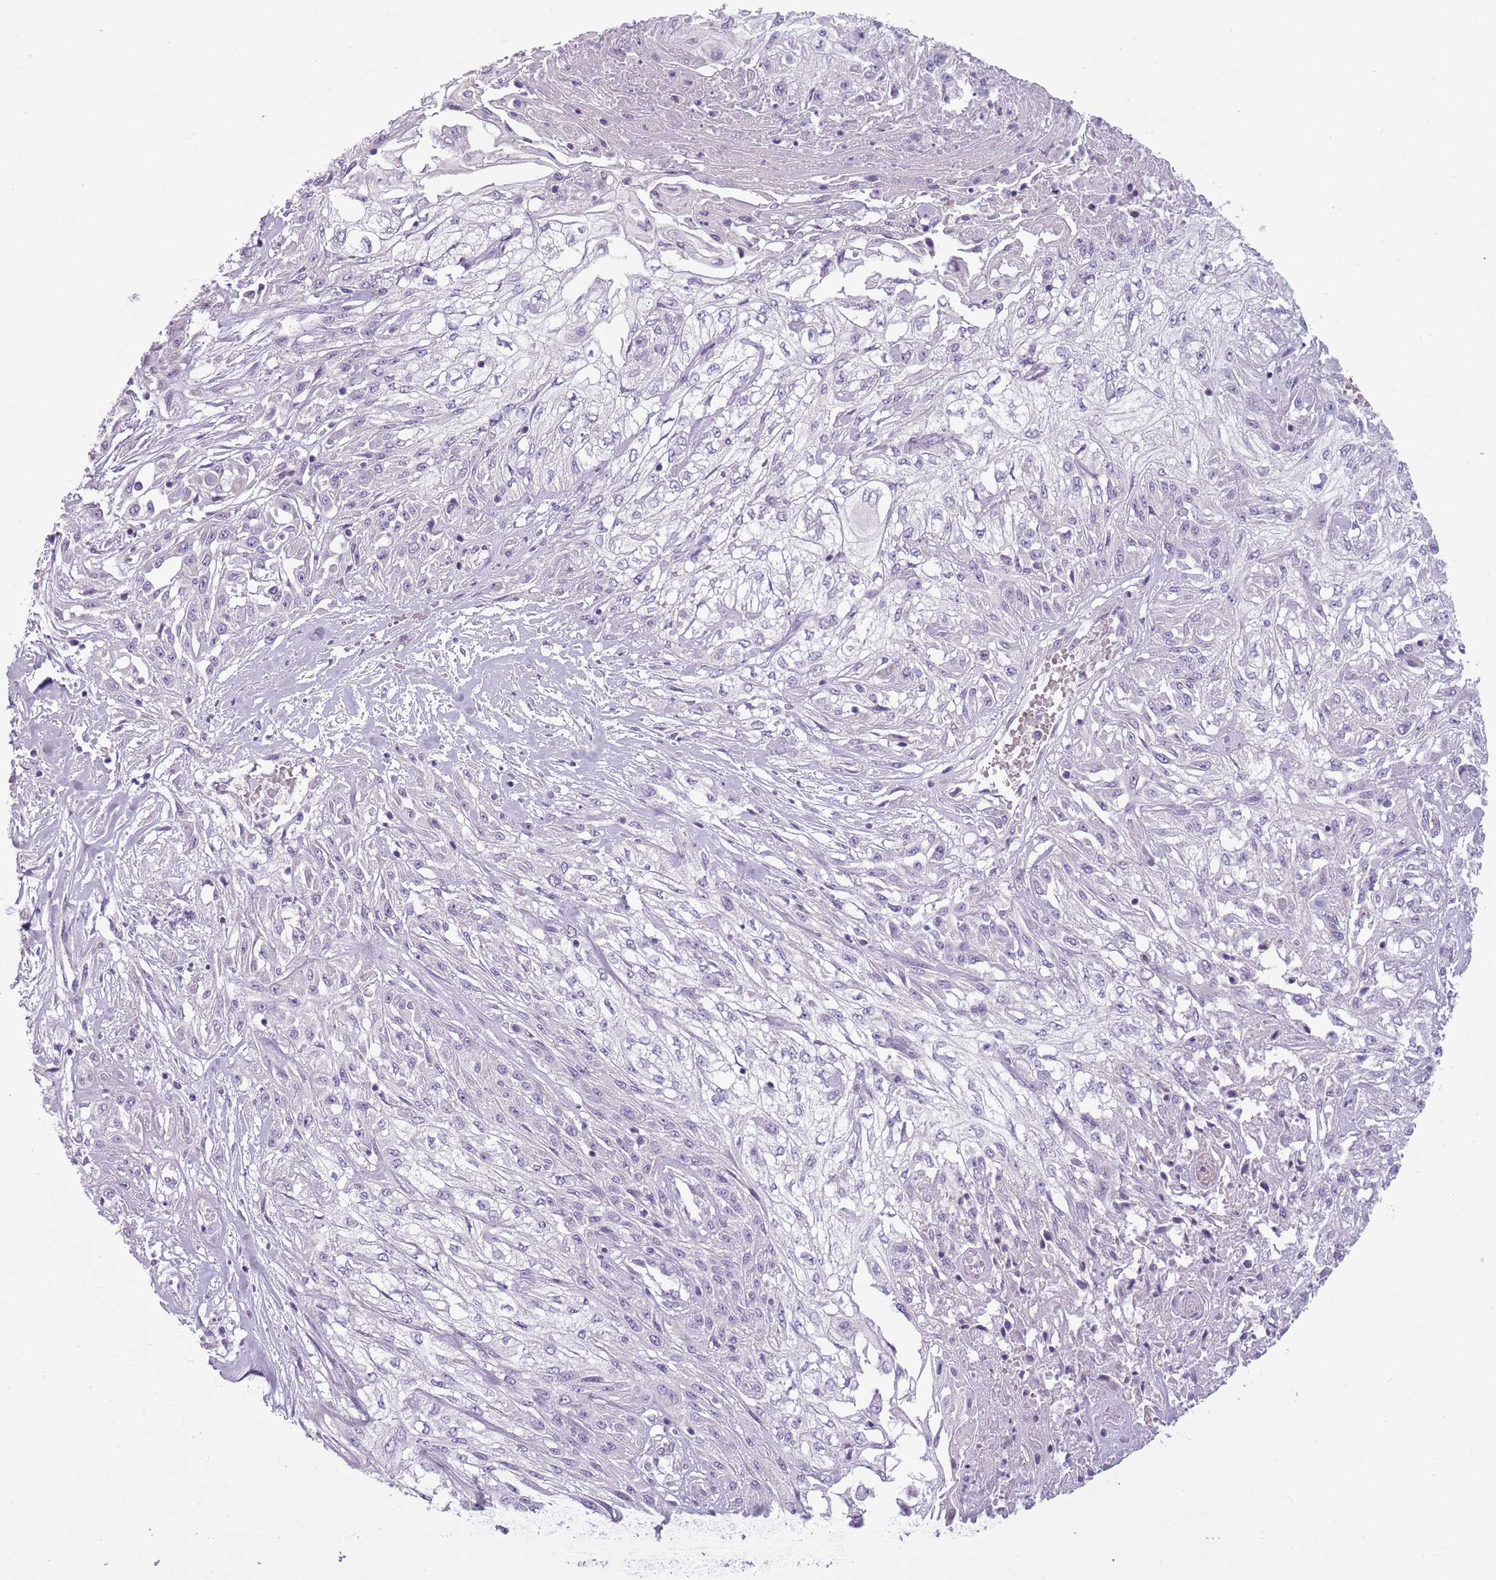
{"staining": {"intensity": "negative", "quantity": "none", "location": "none"}, "tissue": "skin cancer", "cell_type": "Tumor cells", "image_type": "cancer", "snomed": [{"axis": "morphology", "description": "Squamous cell carcinoma, NOS"}, {"axis": "morphology", "description": "Squamous cell carcinoma, metastatic, NOS"}, {"axis": "topography", "description": "Skin"}, {"axis": "topography", "description": "Lymph node"}], "caption": "Photomicrograph shows no significant protein expression in tumor cells of skin cancer.", "gene": "MEGF8", "patient": {"sex": "male", "age": 75}}